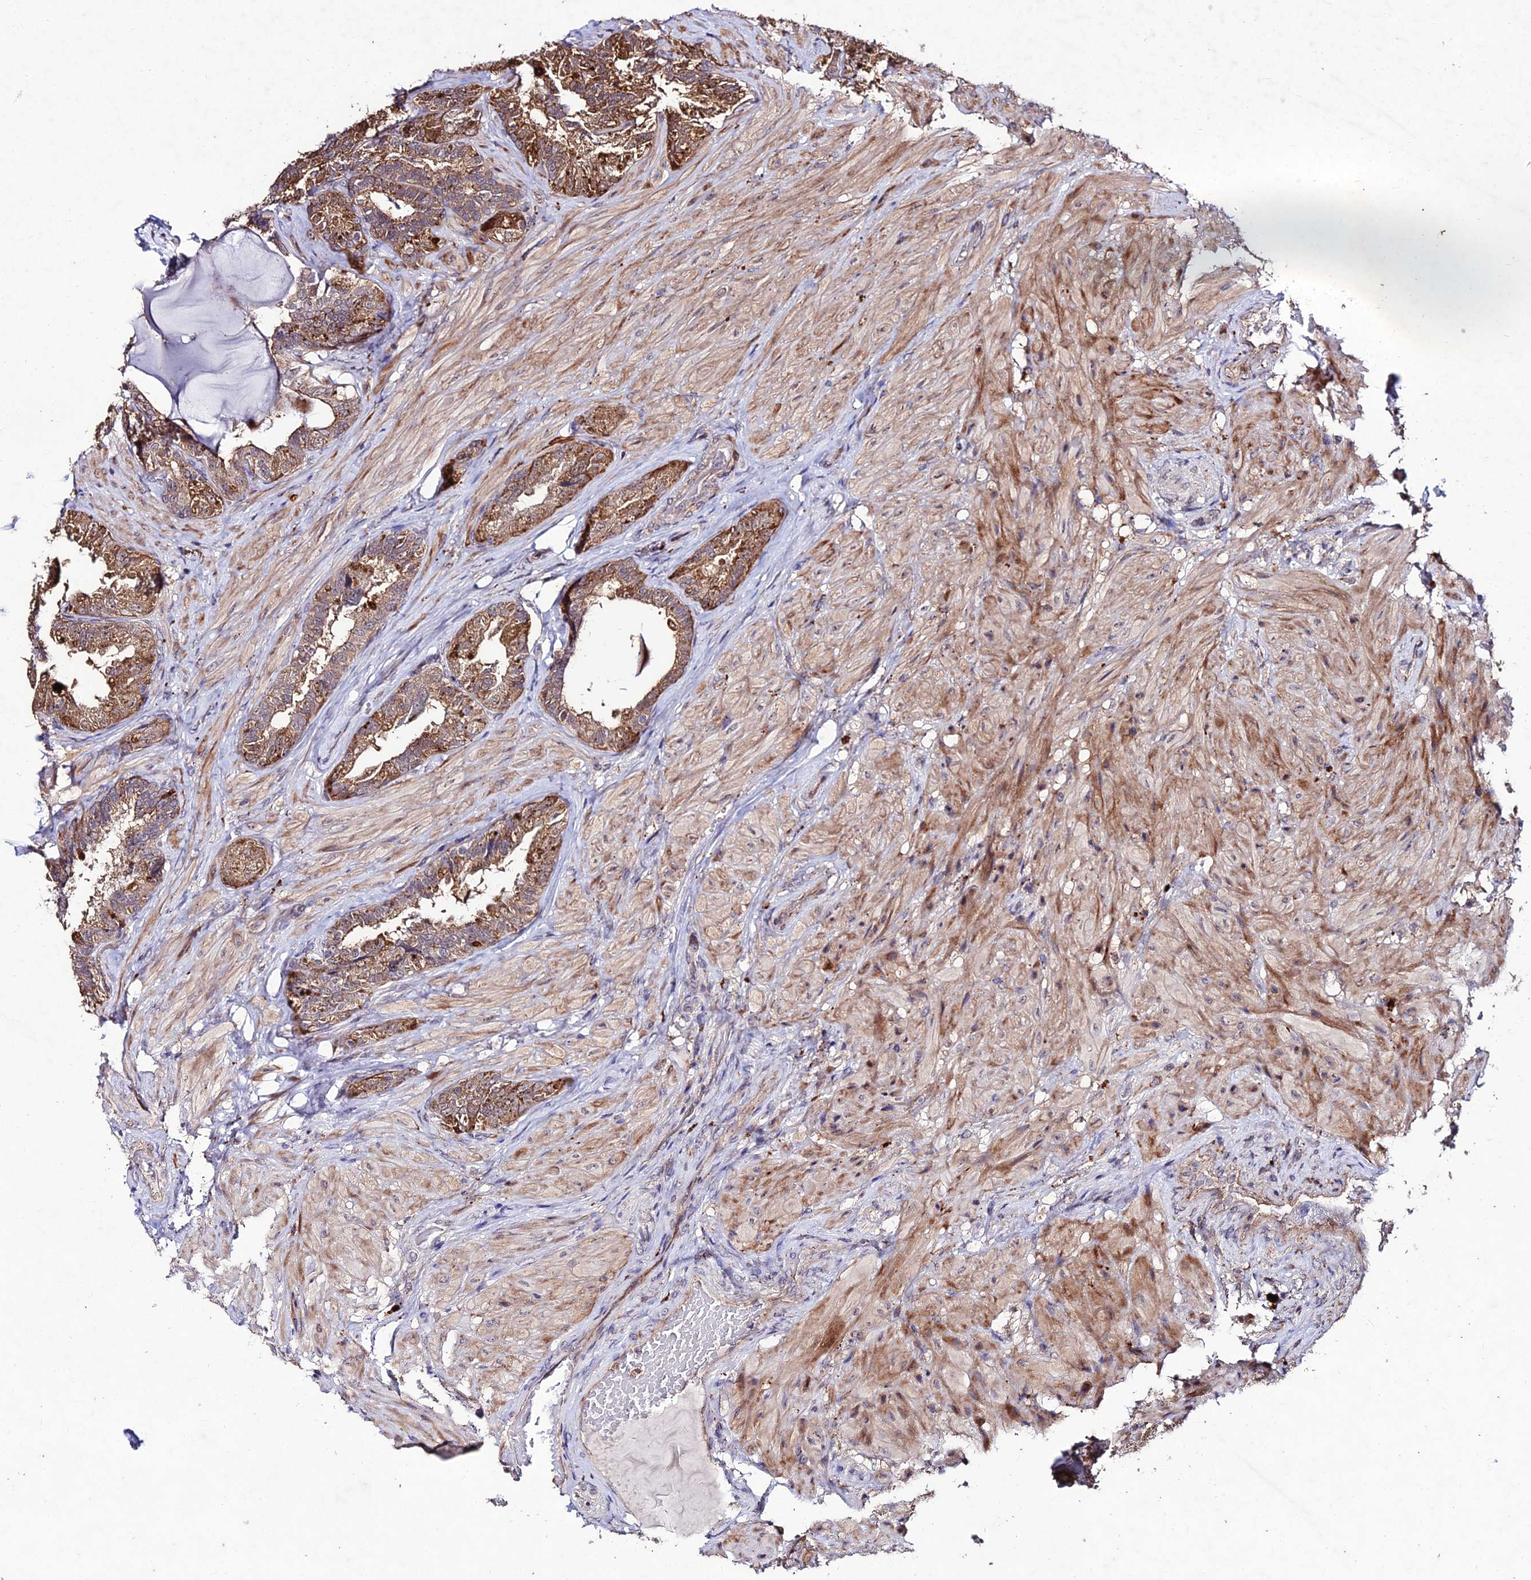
{"staining": {"intensity": "moderate", "quantity": ">75%", "location": "cytoplasmic/membranous"}, "tissue": "seminal vesicle", "cell_type": "Glandular cells", "image_type": "normal", "snomed": [{"axis": "morphology", "description": "Normal tissue, NOS"}, {"axis": "topography", "description": "Prostate and seminal vesicle, NOS"}, {"axis": "topography", "description": "Prostate"}, {"axis": "topography", "description": "Seminal veicle"}], "caption": "Seminal vesicle stained with DAB (3,3'-diaminobenzidine) immunohistochemistry (IHC) displays medium levels of moderate cytoplasmic/membranous expression in about >75% of glandular cells.", "gene": "ZNF766", "patient": {"sex": "male", "age": 67}}